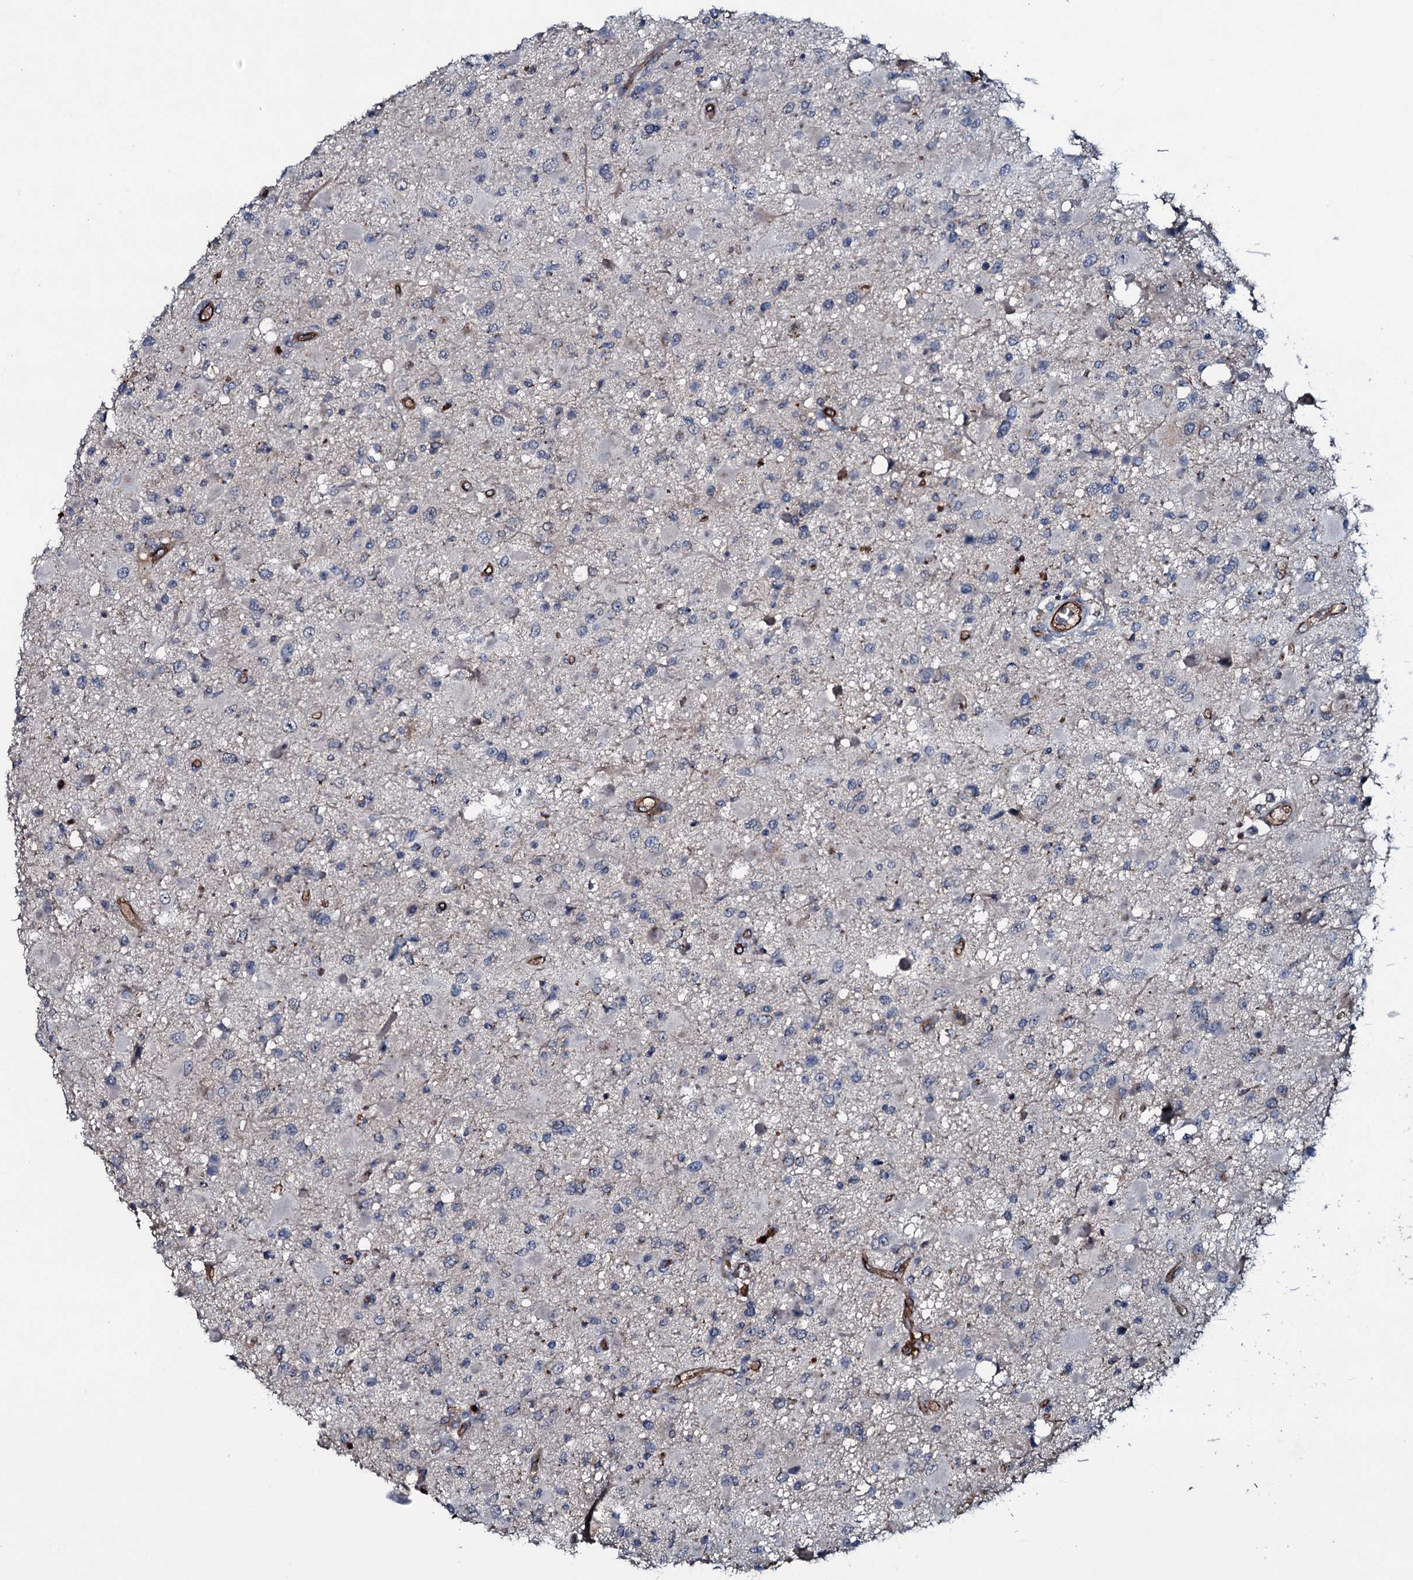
{"staining": {"intensity": "negative", "quantity": "none", "location": "none"}, "tissue": "glioma", "cell_type": "Tumor cells", "image_type": "cancer", "snomed": [{"axis": "morphology", "description": "Glioma, malignant, High grade"}, {"axis": "topography", "description": "Brain"}], "caption": "Immunohistochemistry (IHC) micrograph of human glioma stained for a protein (brown), which demonstrates no staining in tumor cells.", "gene": "CLEC14A", "patient": {"sex": "male", "age": 53}}